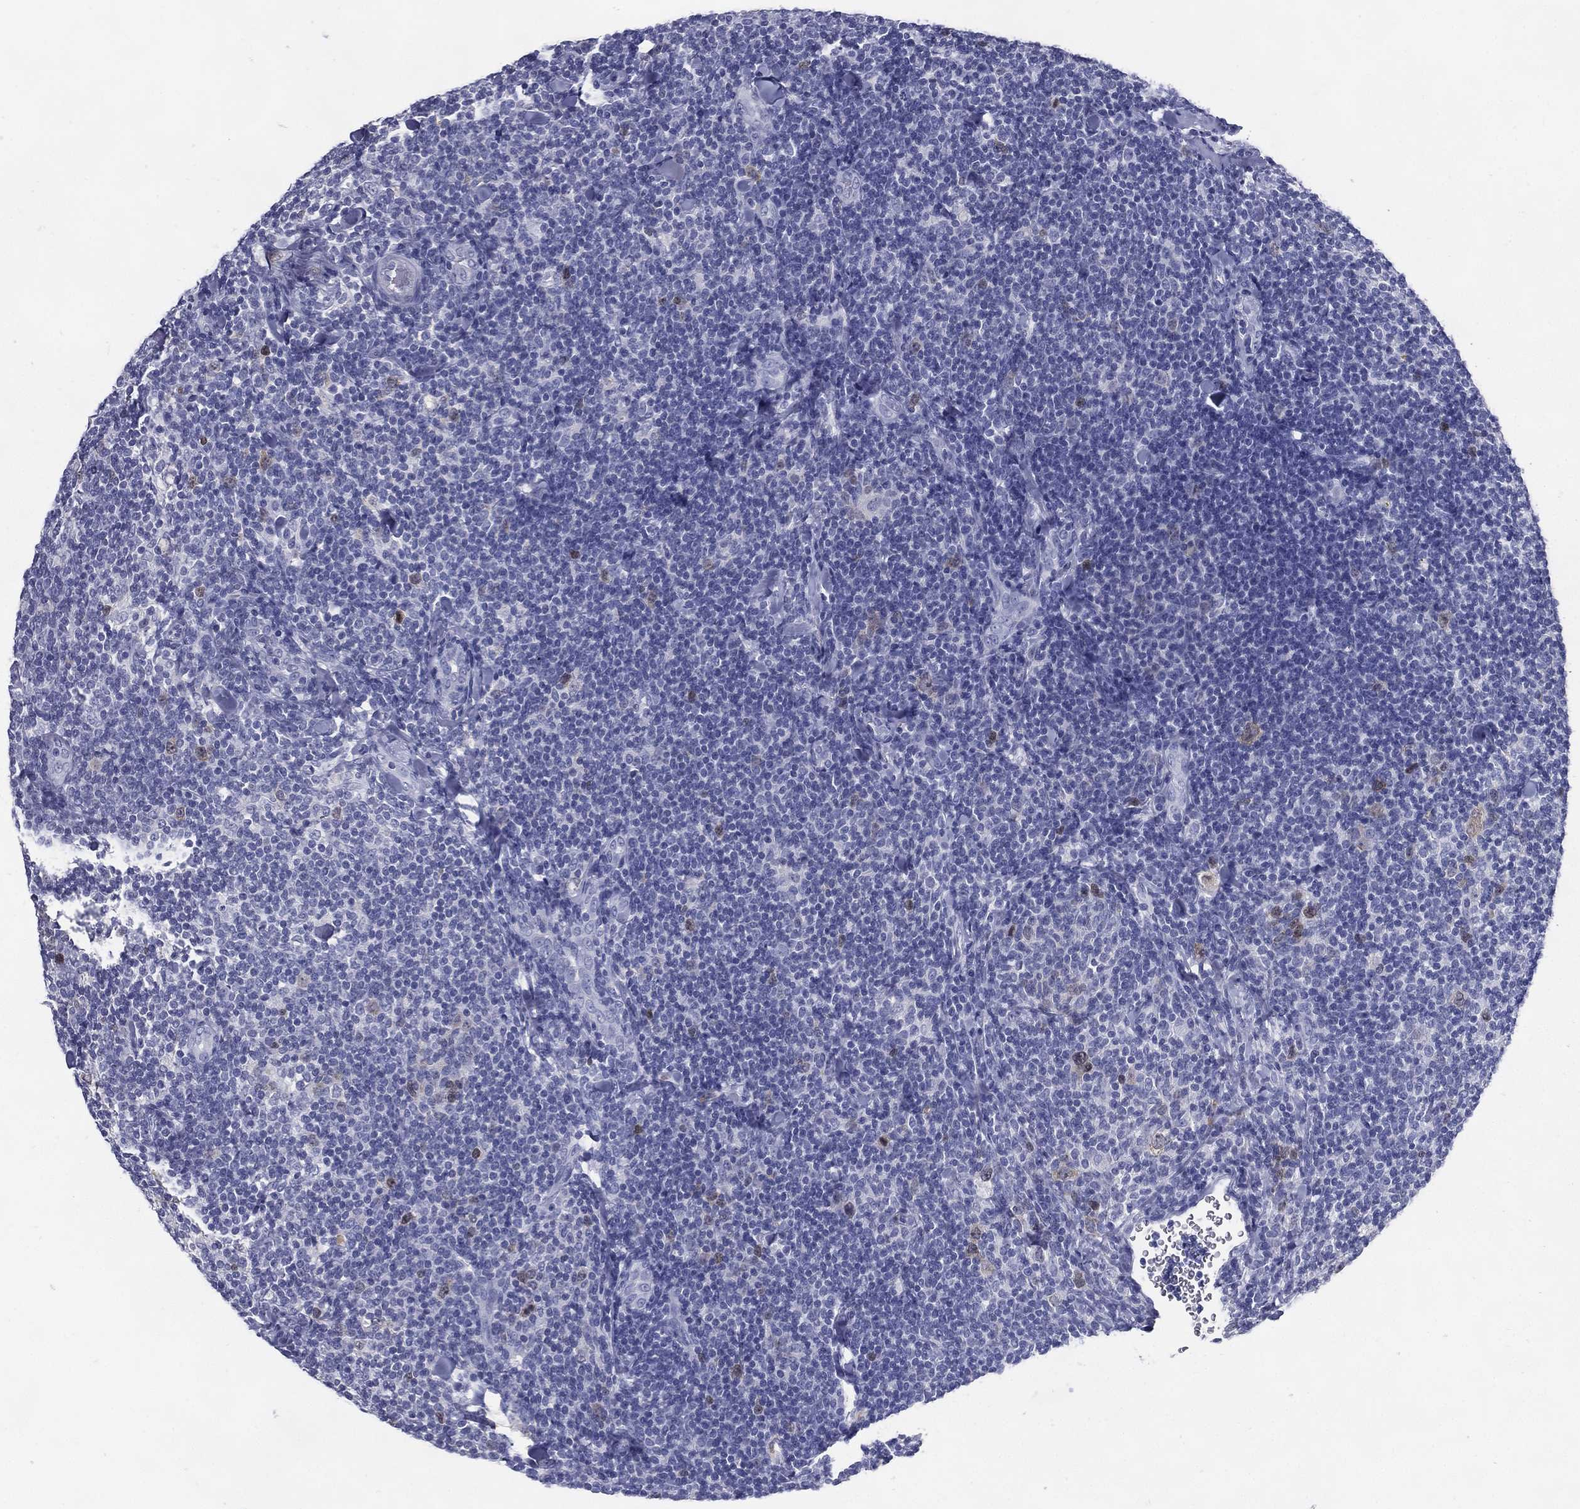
{"staining": {"intensity": "negative", "quantity": "none", "location": "none"}, "tissue": "lymphoma", "cell_type": "Tumor cells", "image_type": "cancer", "snomed": [{"axis": "morphology", "description": "Malignant lymphoma, non-Hodgkin's type, Low grade"}, {"axis": "topography", "description": "Lymph node"}], "caption": "This is an immunohistochemistry micrograph of lymphoma. There is no staining in tumor cells.", "gene": "KIF2C", "patient": {"sex": "female", "age": 56}}